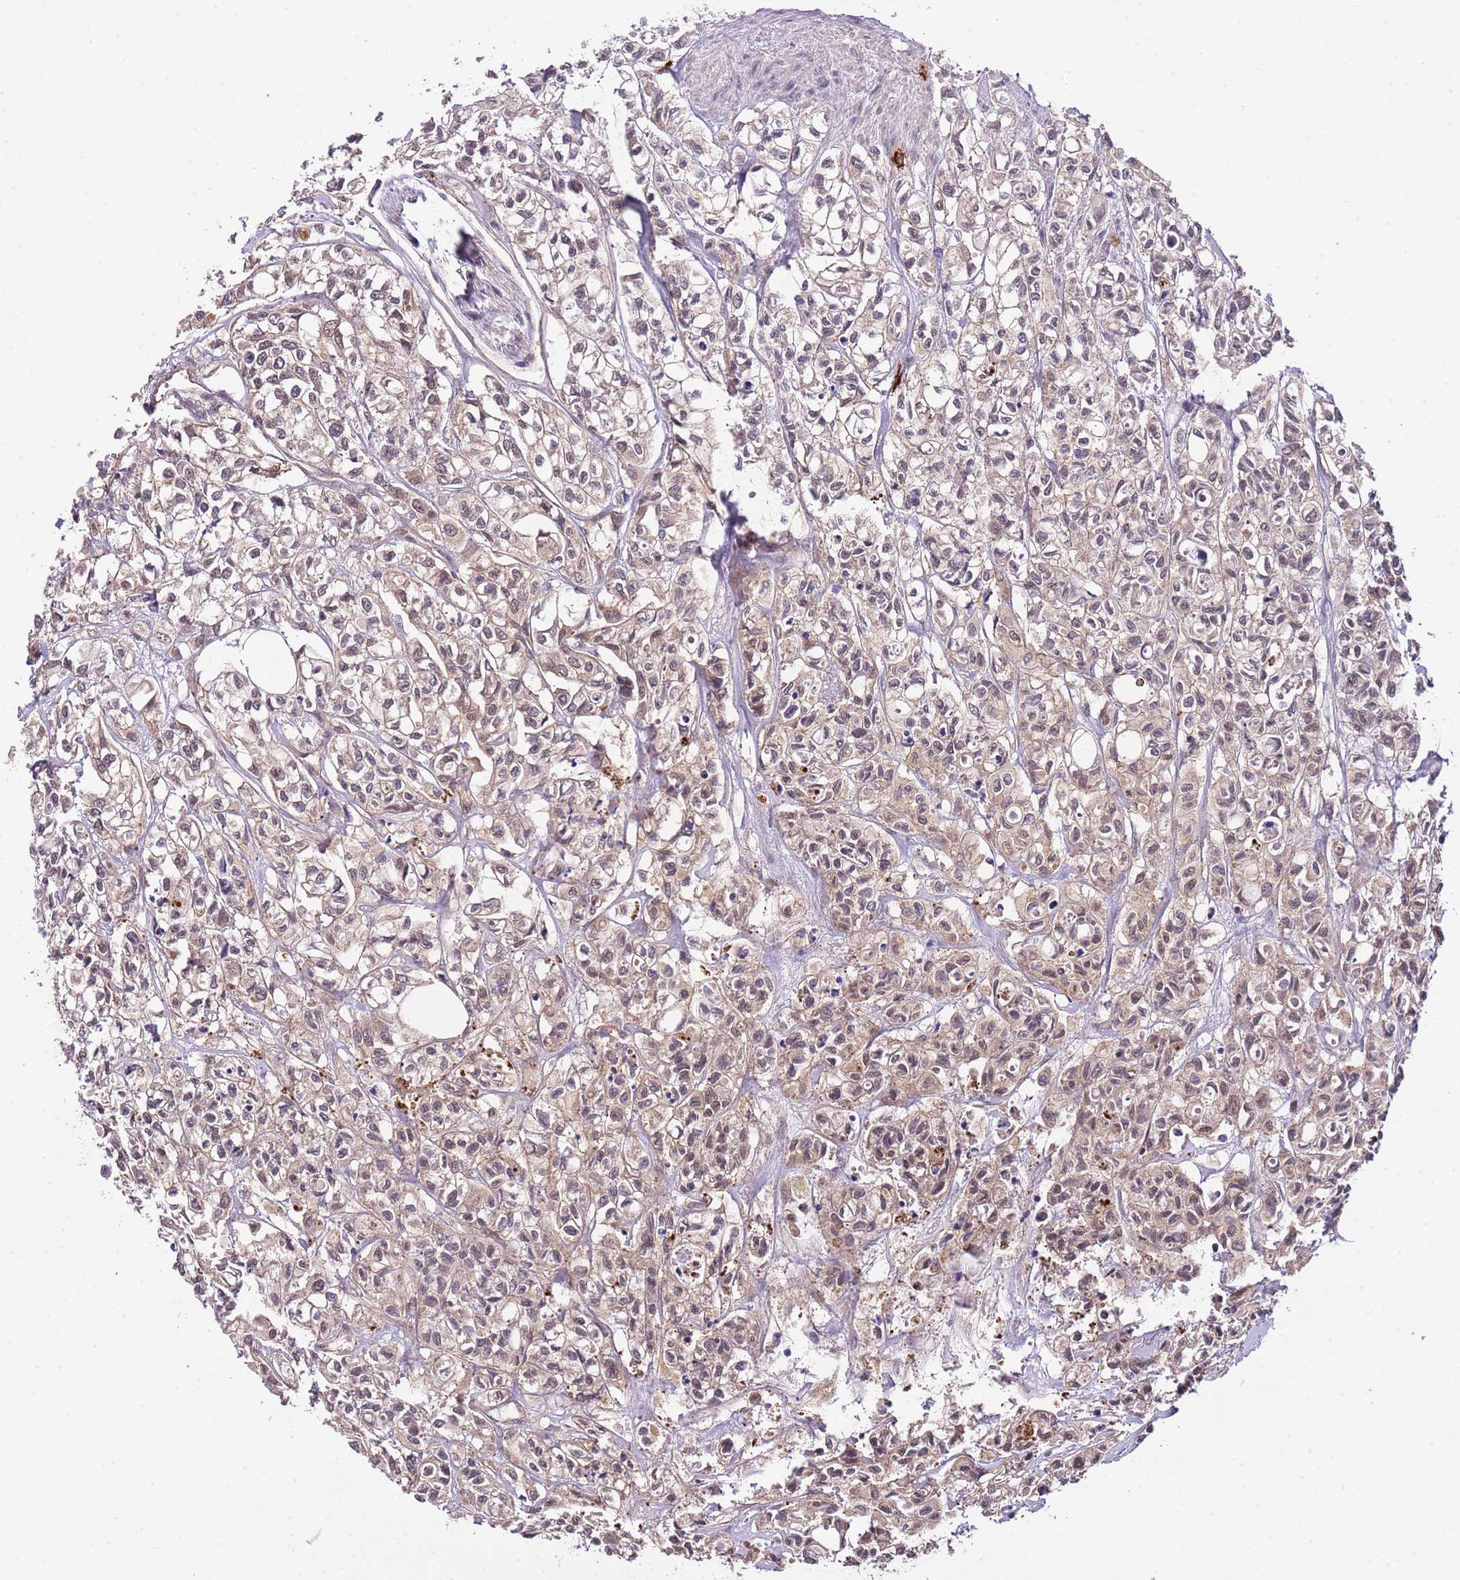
{"staining": {"intensity": "weak", "quantity": ">75%", "location": "cytoplasmic/membranous"}, "tissue": "urothelial cancer", "cell_type": "Tumor cells", "image_type": "cancer", "snomed": [{"axis": "morphology", "description": "Urothelial carcinoma, High grade"}, {"axis": "topography", "description": "Urinary bladder"}], "caption": "Weak cytoplasmic/membranous expression is identified in about >75% of tumor cells in urothelial cancer.", "gene": "DONSON", "patient": {"sex": "male", "age": 67}}